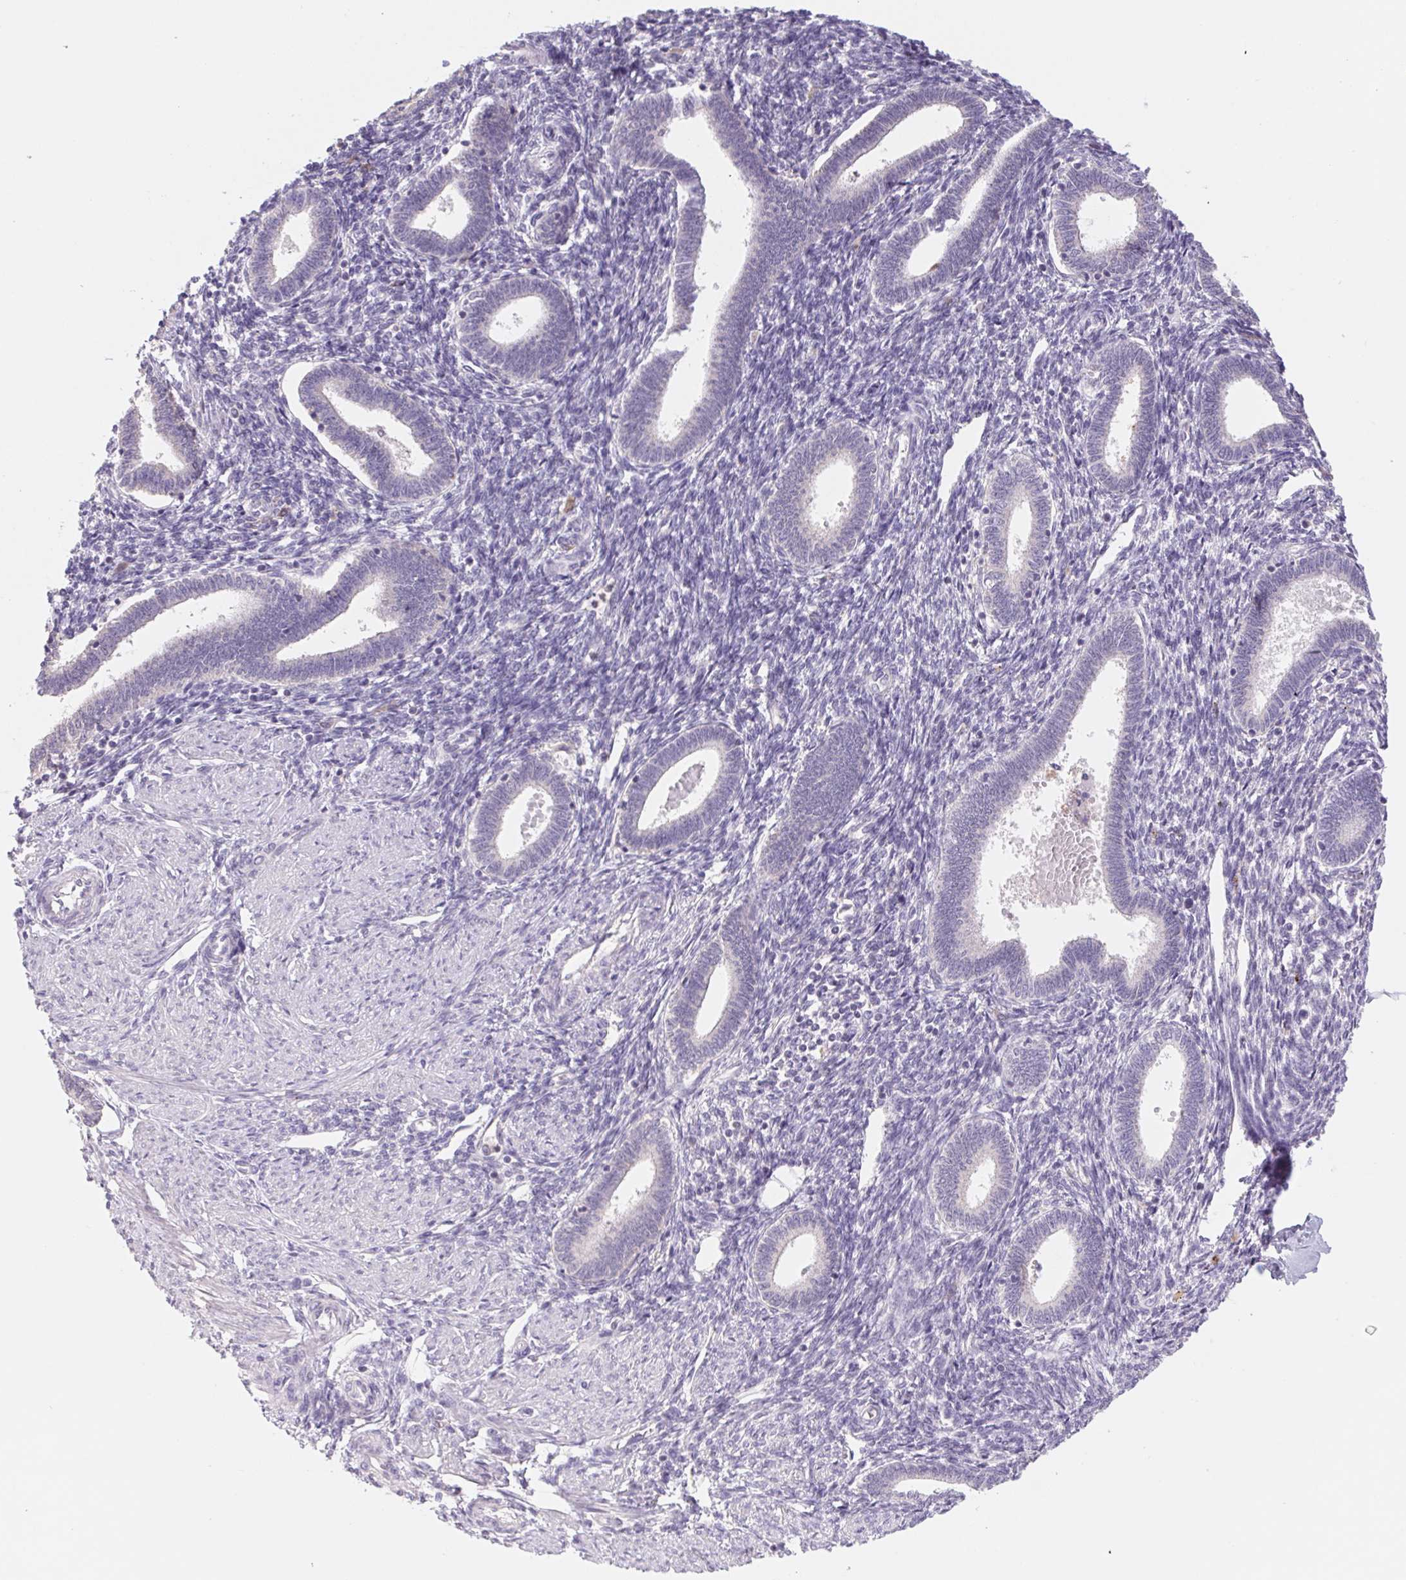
{"staining": {"intensity": "negative", "quantity": "none", "location": "none"}, "tissue": "endometrium", "cell_type": "Cells in endometrial stroma", "image_type": "normal", "snomed": [{"axis": "morphology", "description": "Normal tissue, NOS"}, {"axis": "topography", "description": "Endometrium"}], "caption": "This is a micrograph of IHC staining of unremarkable endometrium, which shows no positivity in cells in endometrial stroma.", "gene": "PNMA8B", "patient": {"sex": "female", "age": 42}}